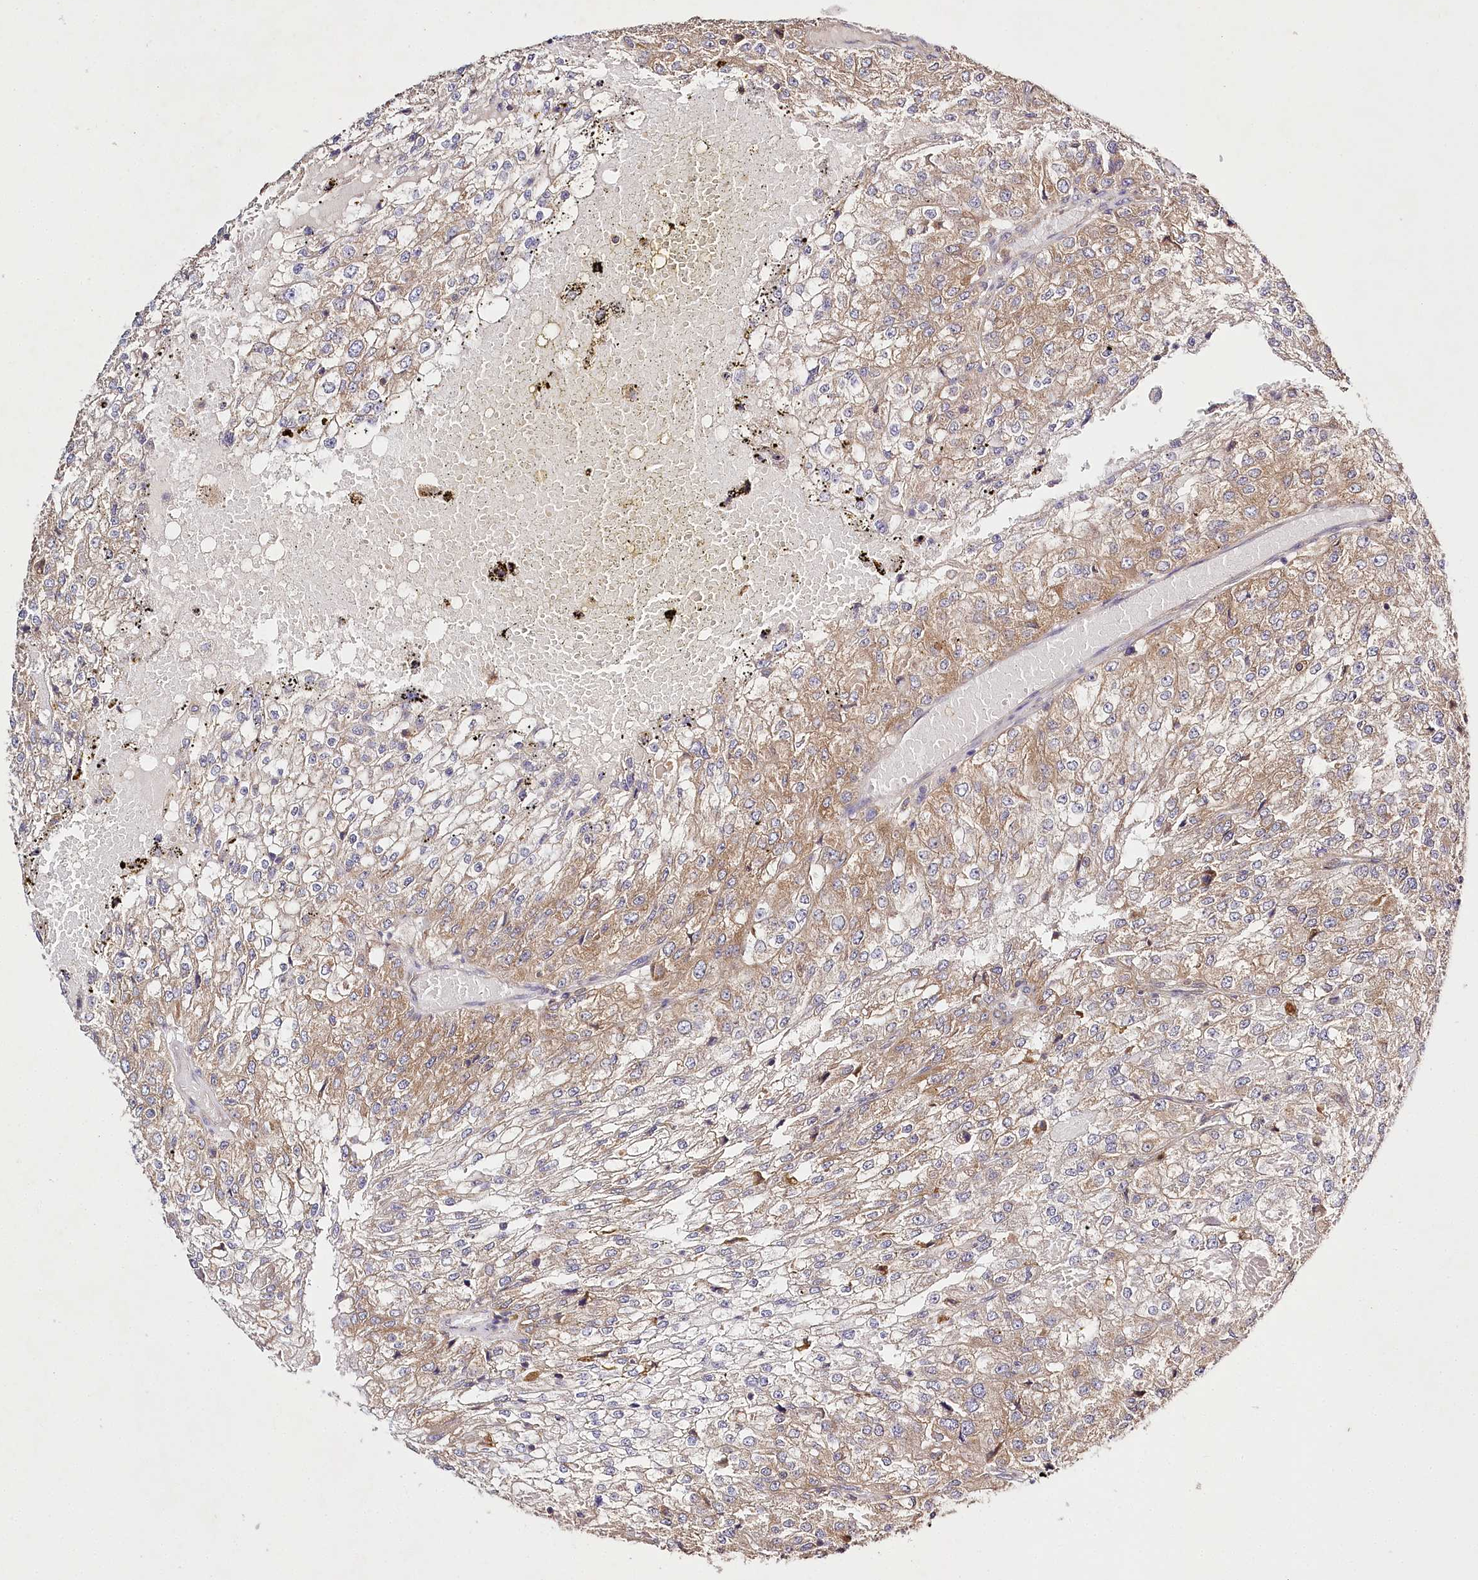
{"staining": {"intensity": "weak", "quantity": ">75%", "location": "cytoplasmic/membranous"}, "tissue": "renal cancer", "cell_type": "Tumor cells", "image_type": "cancer", "snomed": [{"axis": "morphology", "description": "Adenocarcinoma, NOS"}, {"axis": "topography", "description": "Kidney"}], "caption": "Human renal cancer stained with a protein marker reveals weak staining in tumor cells.", "gene": "LSS", "patient": {"sex": "female", "age": 54}}